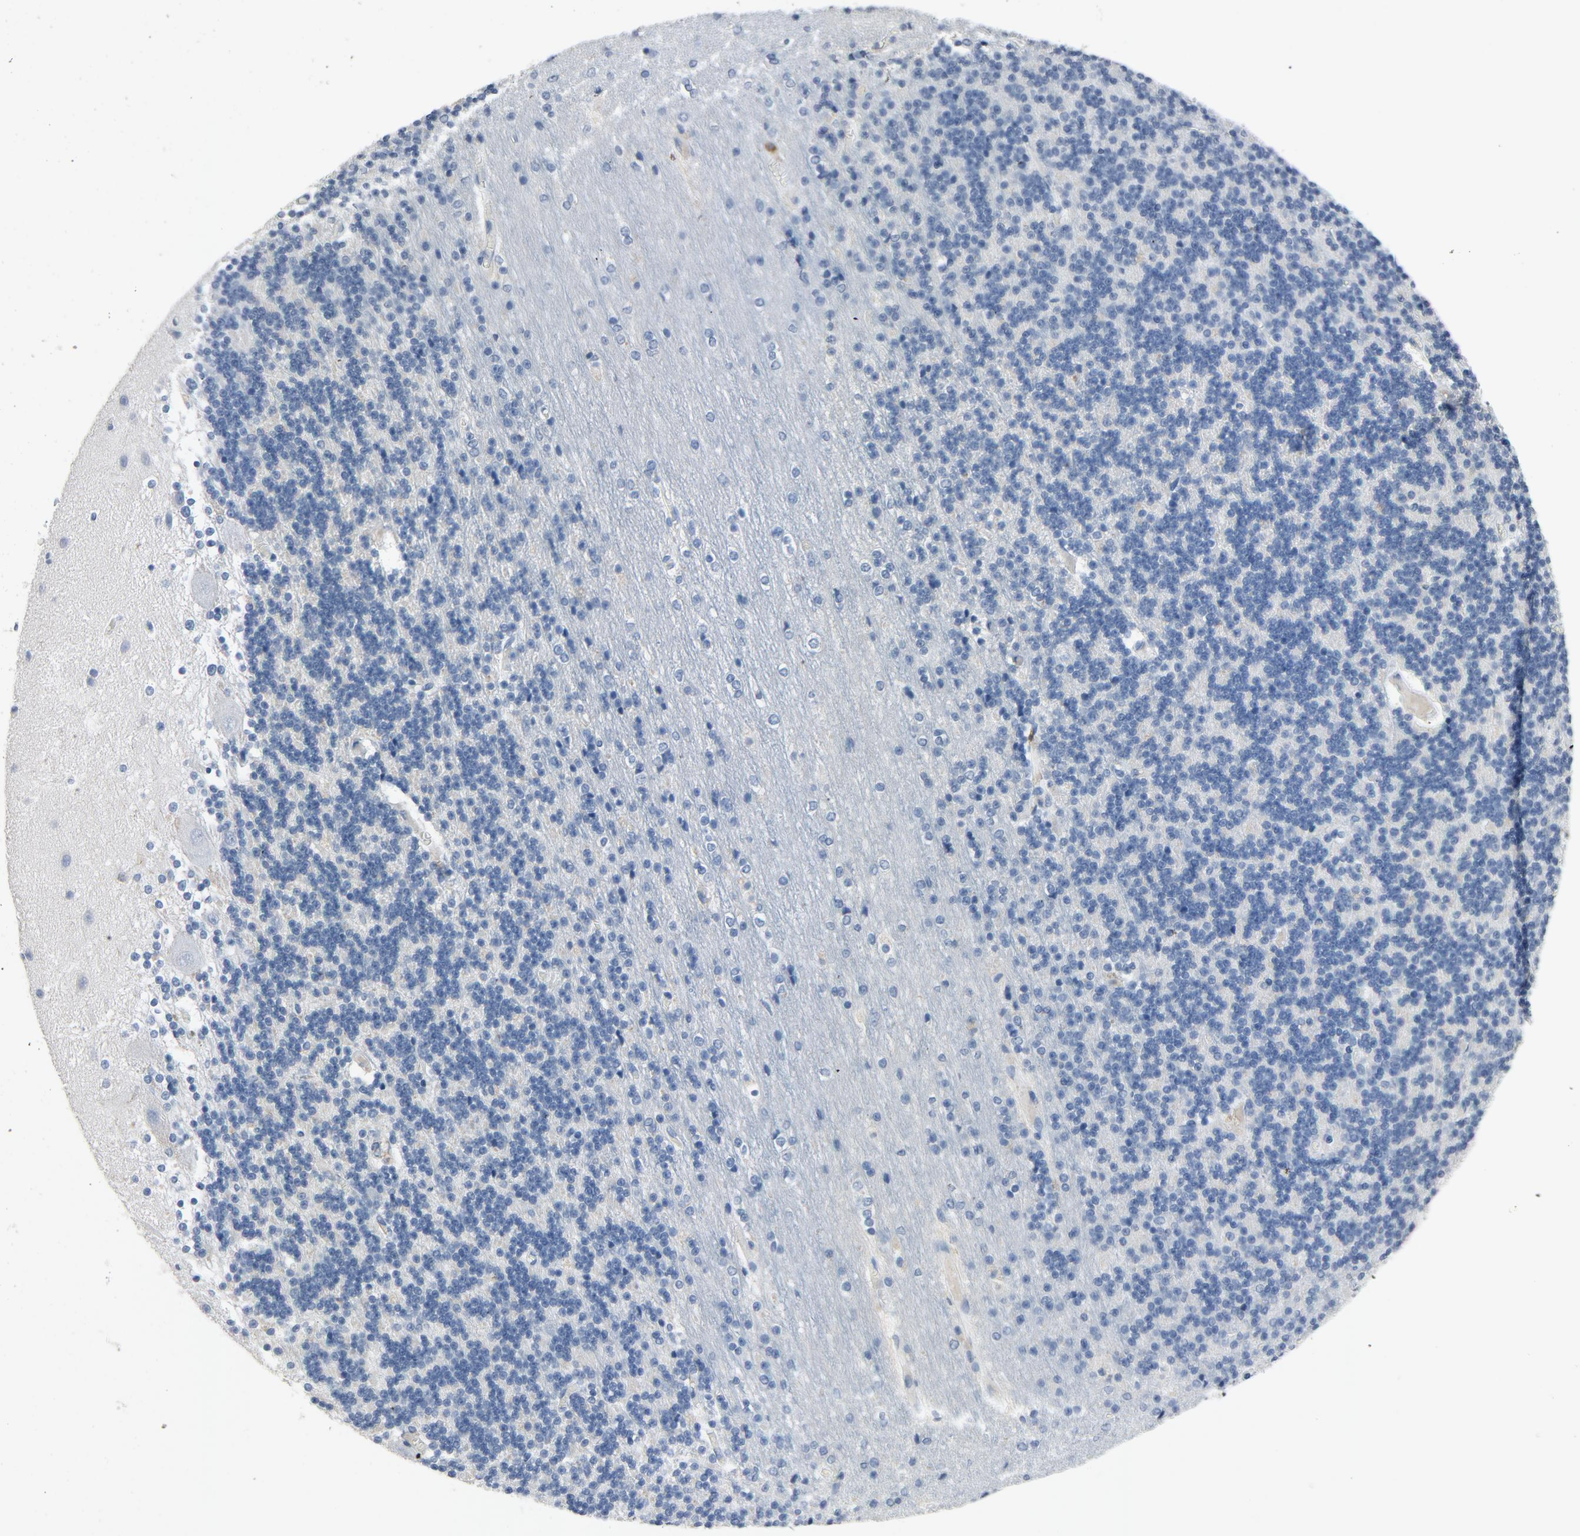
{"staining": {"intensity": "negative", "quantity": "none", "location": "none"}, "tissue": "cerebellum", "cell_type": "Cells in granular layer", "image_type": "normal", "snomed": [{"axis": "morphology", "description": "Normal tissue, NOS"}, {"axis": "topography", "description": "Cerebellum"}], "caption": "Cerebellum was stained to show a protein in brown. There is no significant staining in cells in granular layer. (DAB immunohistochemistry, high magnification).", "gene": "LCK", "patient": {"sex": "female", "age": 54}}